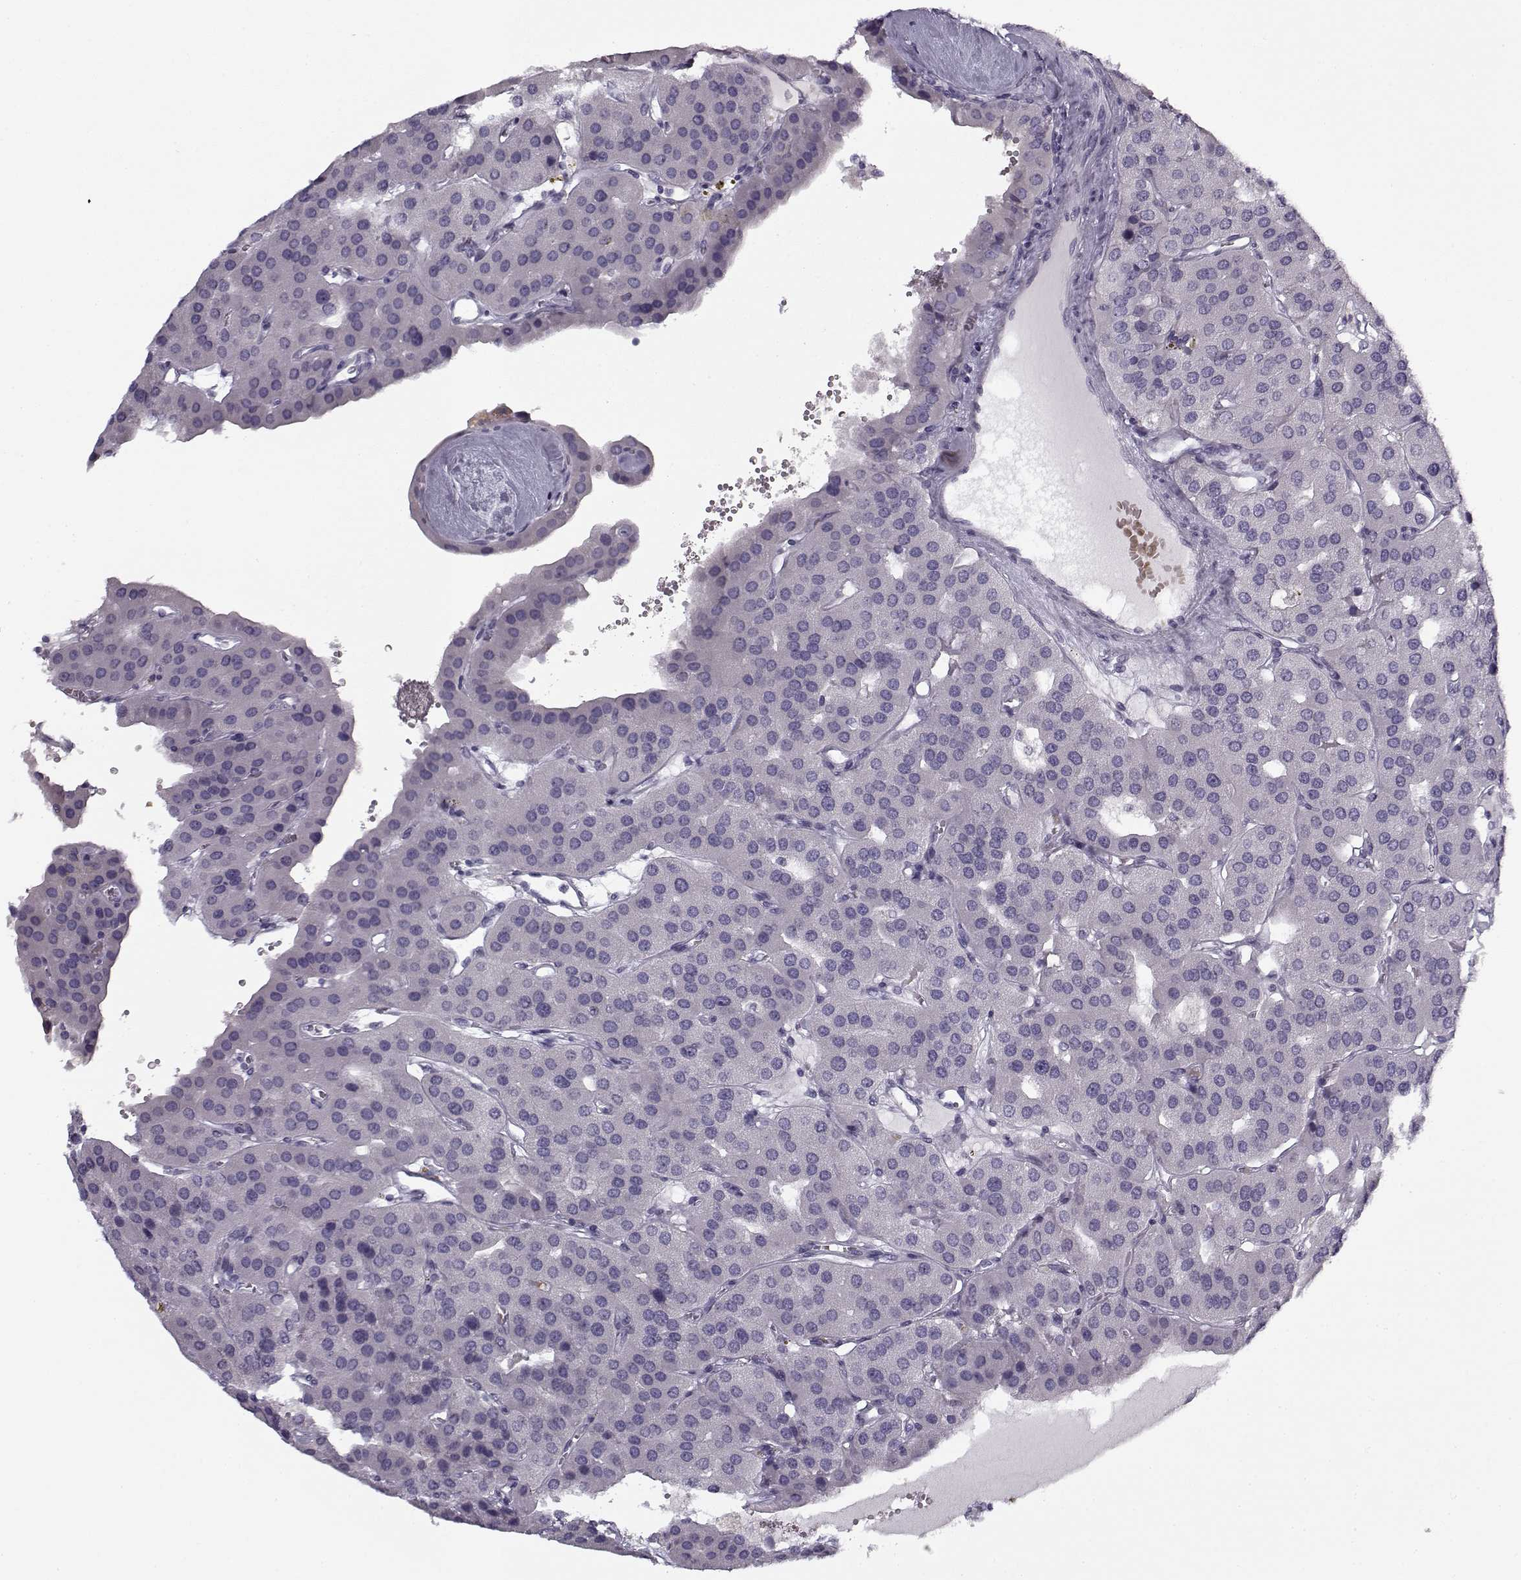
{"staining": {"intensity": "negative", "quantity": "none", "location": "none"}, "tissue": "parathyroid gland", "cell_type": "Glandular cells", "image_type": "normal", "snomed": [{"axis": "morphology", "description": "Normal tissue, NOS"}, {"axis": "morphology", "description": "Adenoma, NOS"}, {"axis": "topography", "description": "Parathyroid gland"}], "caption": "High magnification brightfield microscopy of normal parathyroid gland stained with DAB (3,3'-diaminobenzidine) (brown) and counterstained with hematoxylin (blue): glandular cells show no significant positivity. Brightfield microscopy of immunohistochemistry stained with DAB (3,3'-diaminobenzidine) (brown) and hematoxylin (blue), captured at high magnification.", "gene": "SNCA", "patient": {"sex": "female", "age": 86}}